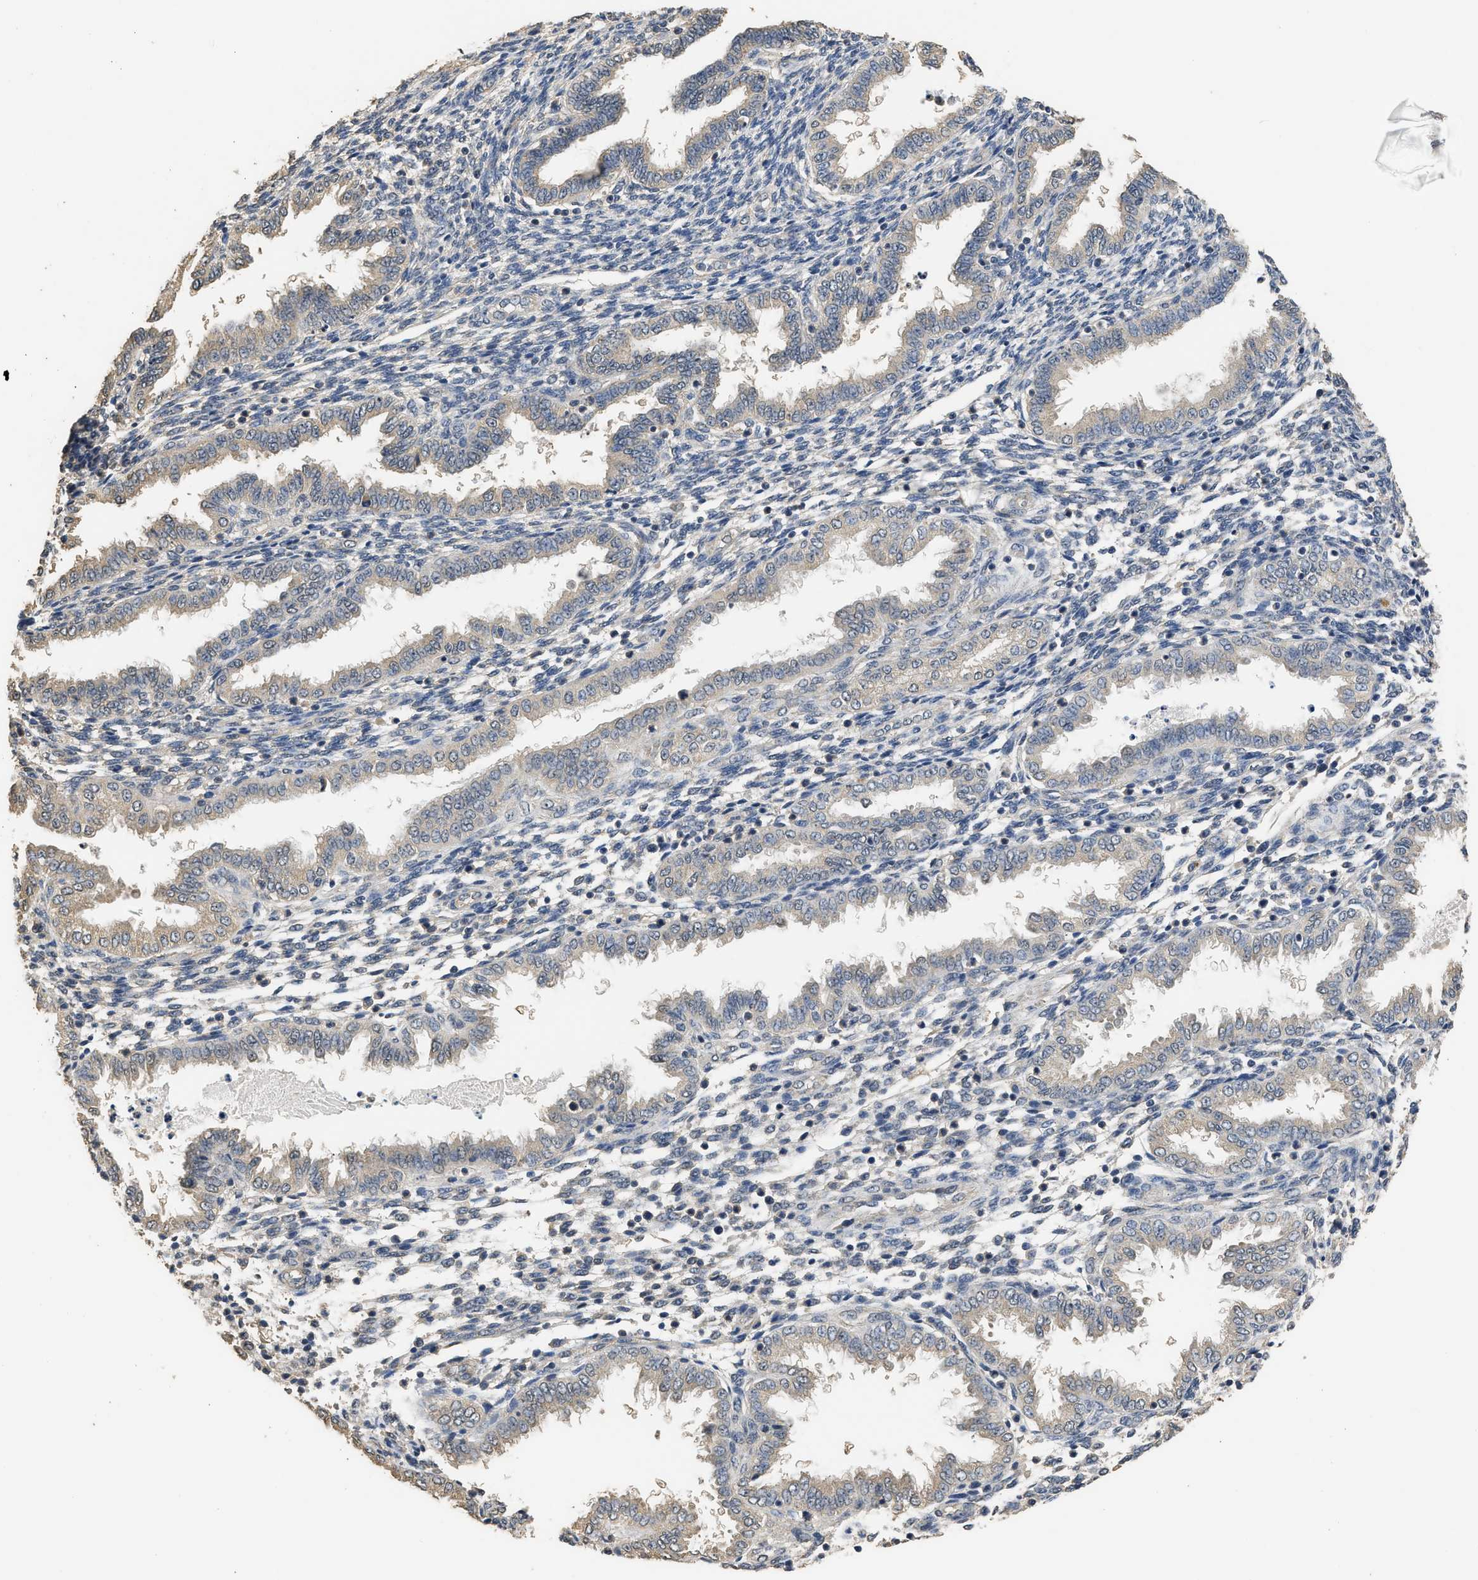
{"staining": {"intensity": "negative", "quantity": "none", "location": "none"}, "tissue": "endometrium", "cell_type": "Cells in endometrial stroma", "image_type": "normal", "snomed": [{"axis": "morphology", "description": "Normal tissue, NOS"}, {"axis": "topography", "description": "Endometrium"}], "caption": "Cells in endometrial stroma are negative for protein expression in benign human endometrium. (Brightfield microscopy of DAB (3,3'-diaminobenzidine) immunohistochemistry at high magnification).", "gene": "SPINT2", "patient": {"sex": "female", "age": 33}}